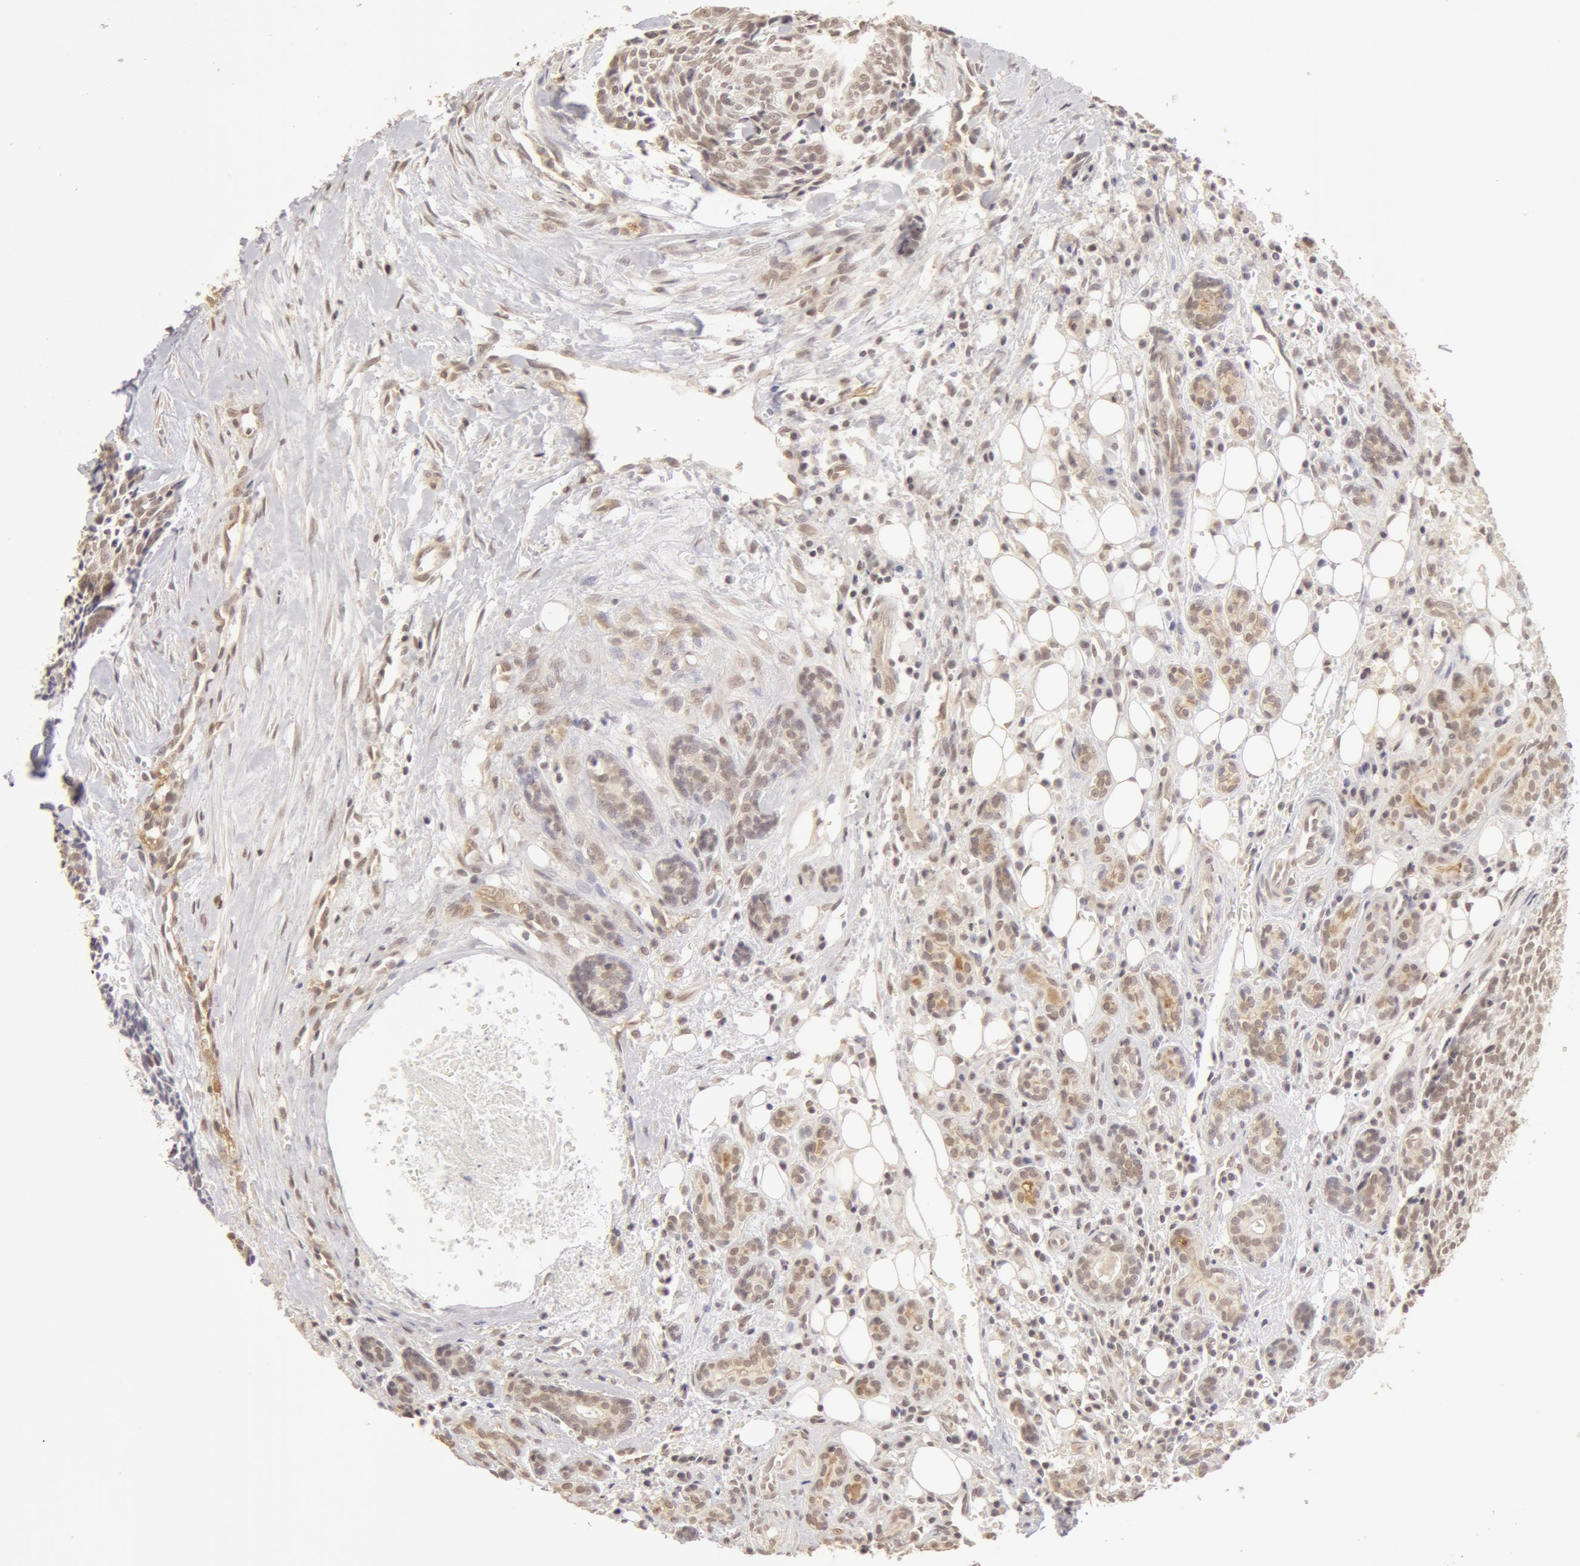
{"staining": {"intensity": "weak", "quantity": ">75%", "location": "cytoplasmic/membranous"}, "tissue": "head and neck cancer", "cell_type": "Tumor cells", "image_type": "cancer", "snomed": [{"axis": "morphology", "description": "Squamous cell carcinoma, NOS"}, {"axis": "topography", "description": "Salivary gland"}, {"axis": "topography", "description": "Head-Neck"}], "caption": "Immunohistochemistry photomicrograph of human squamous cell carcinoma (head and neck) stained for a protein (brown), which reveals low levels of weak cytoplasmic/membranous expression in approximately >75% of tumor cells.", "gene": "ADAM10", "patient": {"sex": "male", "age": 70}}